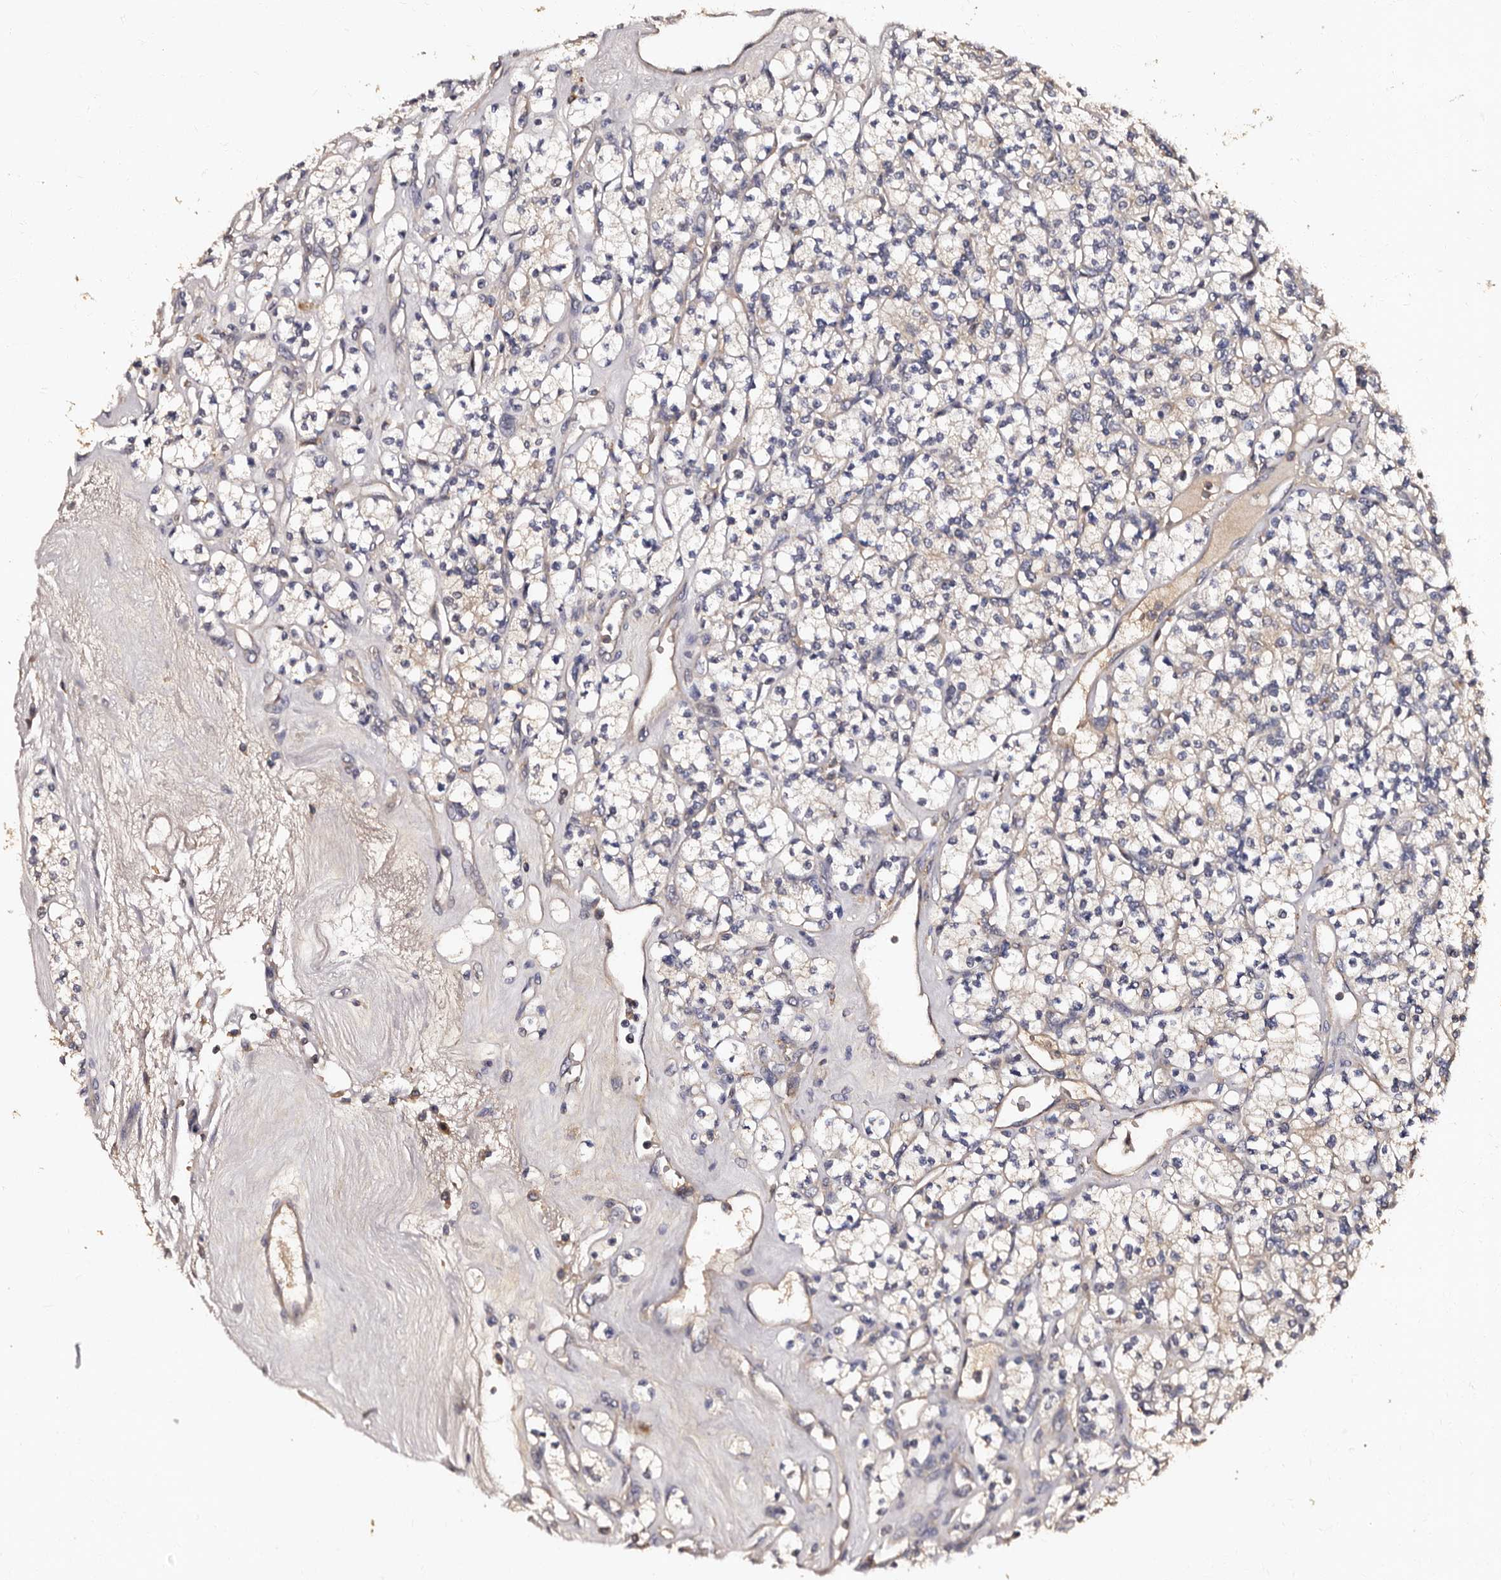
{"staining": {"intensity": "negative", "quantity": "none", "location": "none"}, "tissue": "renal cancer", "cell_type": "Tumor cells", "image_type": "cancer", "snomed": [{"axis": "morphology", "description": "Adenocarcinoma, NOS"}, {"axis": "topography", "description": "Kidney"}], "caption": "Immunohistochemistry image of neoplastic tissue: renal cancer (adenocarcinoma) stained with DAB reveals no significant protein positivity in tumor cells. The staining is performed using DAB (3,3'-diaminobenzidine) brown chromogen with nuclei counter-stained in using hematoxylin.", "gene": "ADCK5", "patient": {"sex": "male", "age": 77}}